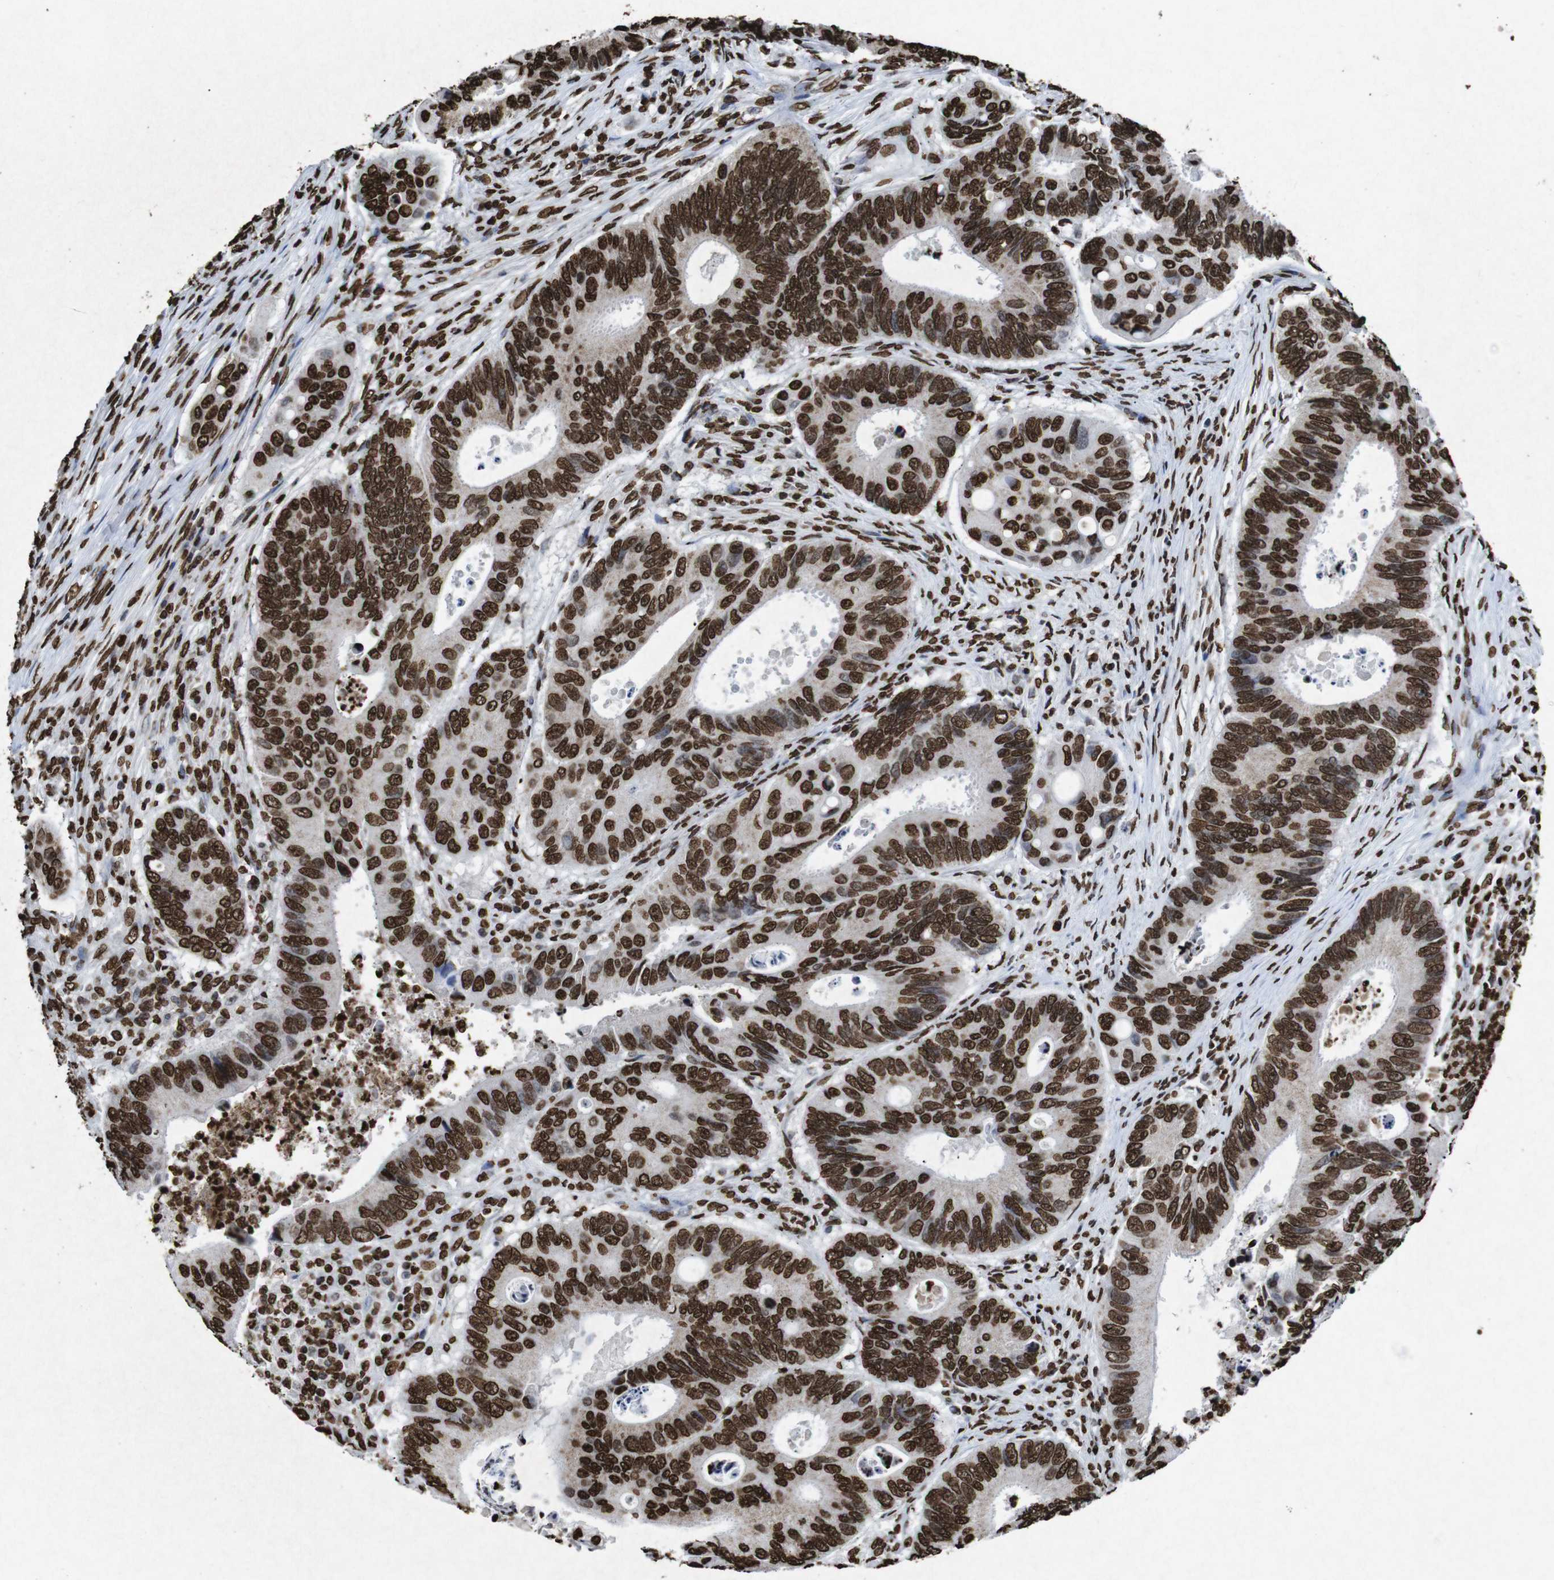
{"staining": {"intensity": "strong", "quantity": ">75%", "location": "nuclear"}, "tissue": "colorectal cancer", "cell_type": "Tumor cells", "image_type": "cancer", "snomed": [{"axis": "morphology", "description": "Inflammation, NOS"}, {"axis": "morphology", "description": "Adenocarcinoma, NOS"}, {"axis": "topography", "description": "Colon"}], "caption": "Brown immunohistochemical staining in human colorectal adenocarcinoma displays strong nuclear staining in about >75% of tumor cells.", "gene": "MDM2", "patient": {"sex": "male", "age": 72}}